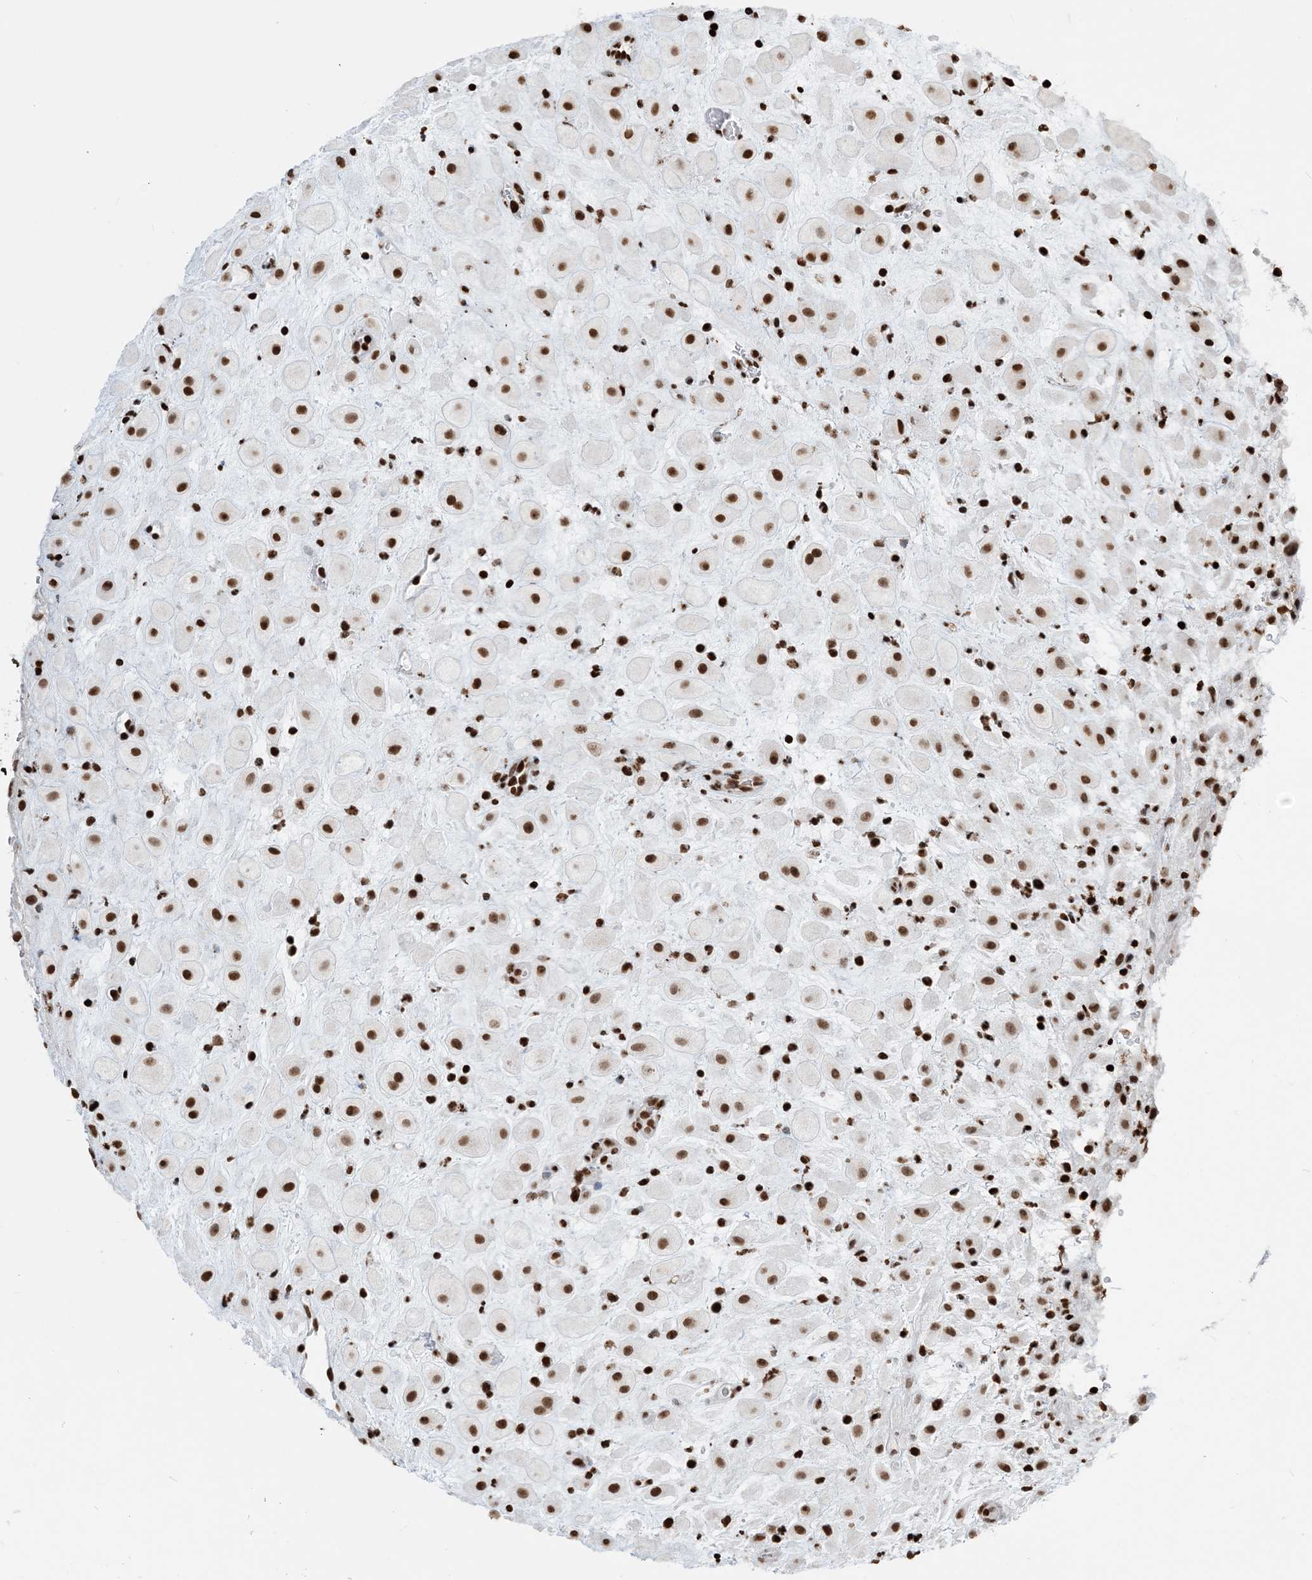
{"staining": {"intensity": "moderate", "quantity": ">75%", "location": "nuclear"}, "tissue": "placenta", "cell_type": "Decidual cells", "image_type": "normal", "snomed": [{"axis": "morphology", "description": "Normal tissue, NOS"}, {"axis": "topography", "description": "Placenta"}], "caption": "This is a micrograph of immunohistochemistry staining of benign placenta, which shows moderate expression in the nuclear of decidual cells.", "gene": "H3", "patient": {"sex": "female", "age": 35}}